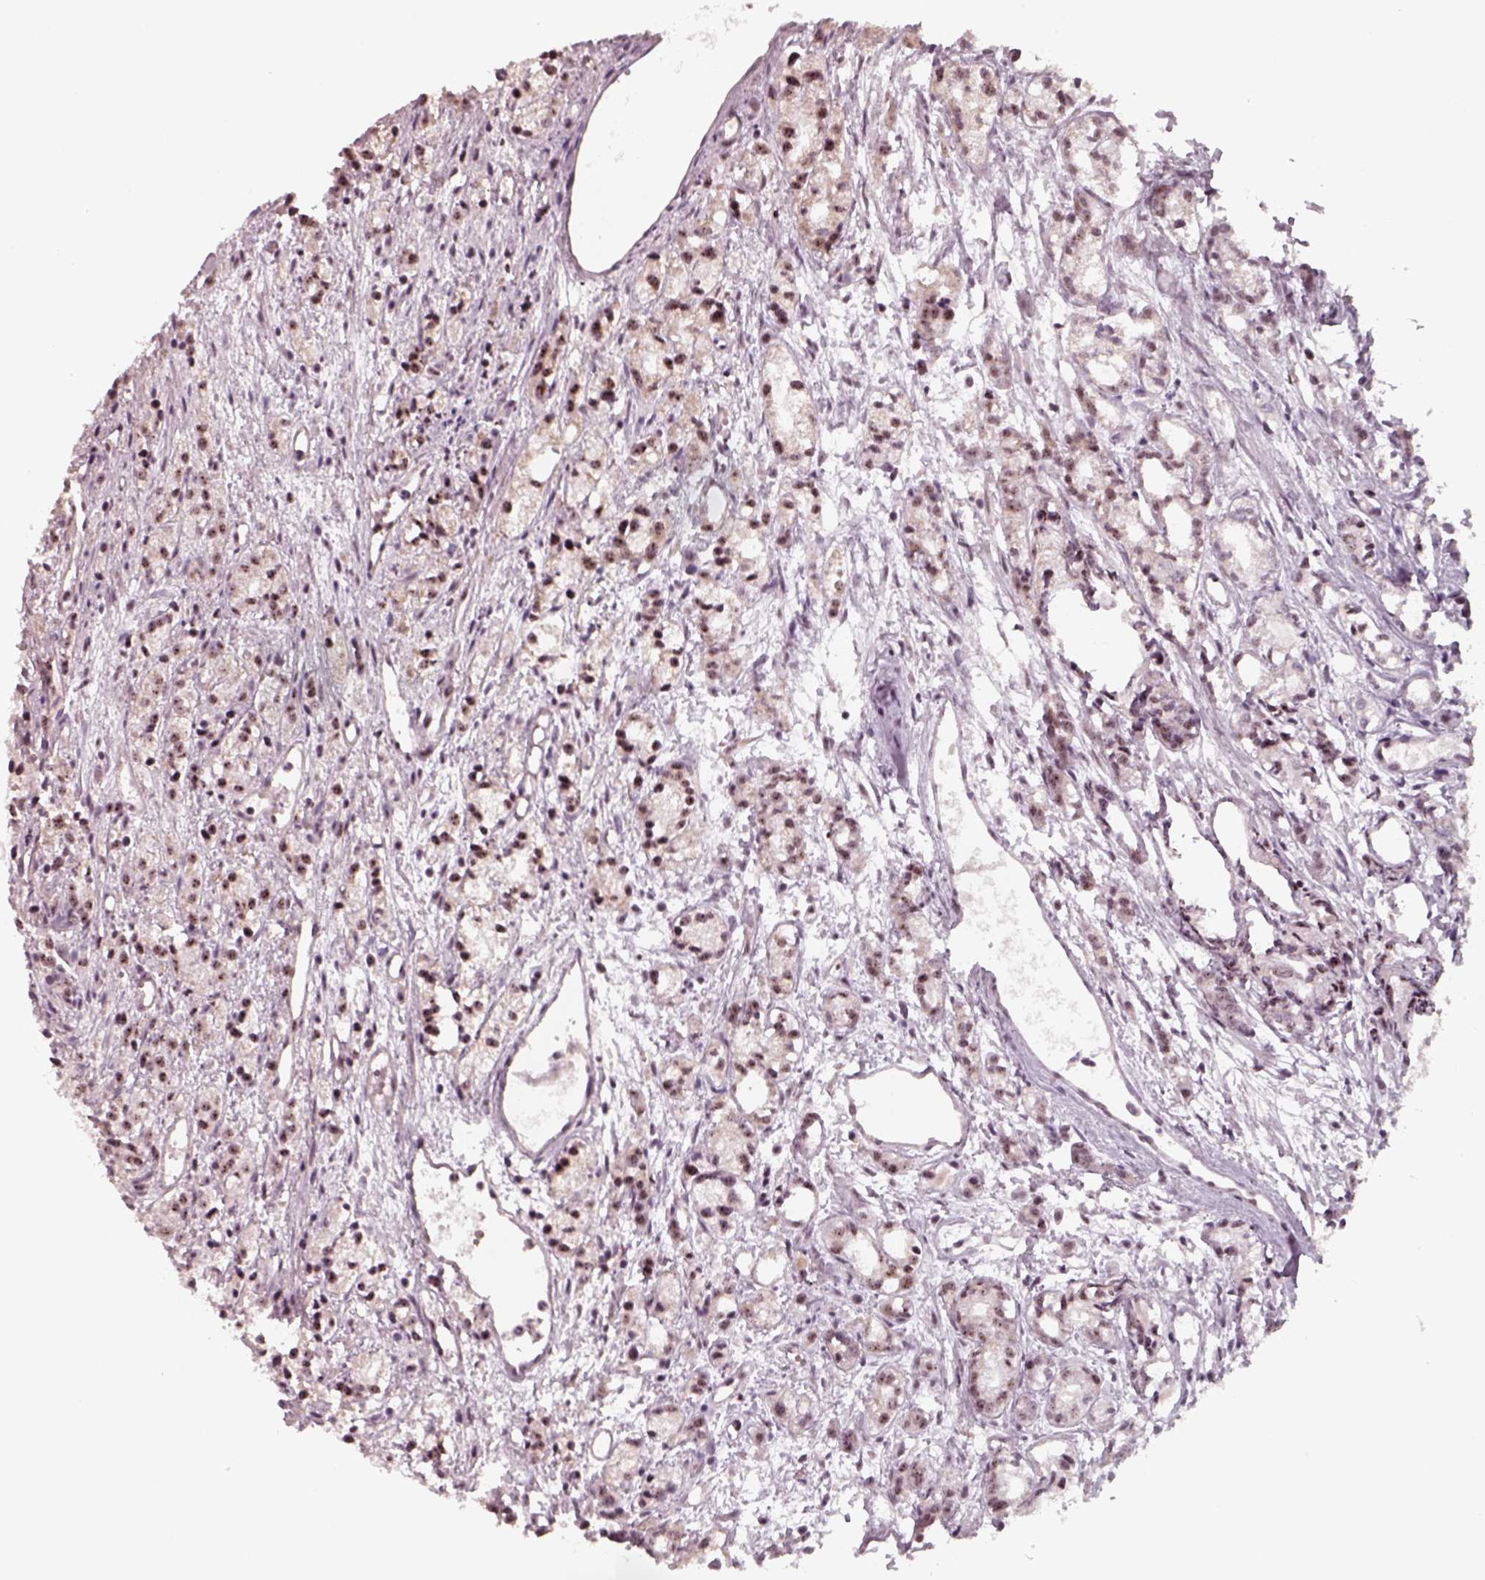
{"staining": {"intensity": "strong", "quantity": ">75%", "location": "nuclear"}, "tissue": "prostate cancer", "cell_type": "Tumor cells", "image_type": "cancer", "snomed": [{"axis": "morphology", "description": "Adenocarcinoma, Medium grade"}, {"axis": "topography", "description": "Prostate"}], "caption": "A high-resolution histopathology image shows immunohistochemistry (IHC) staining of prostate medium-grade adenocarcinoma, which demonstrates strong nuclear expression in about >75% of tumor cells.", "gene": "ATXN7L3", "patient": {"sex": "male", "age": 74}}